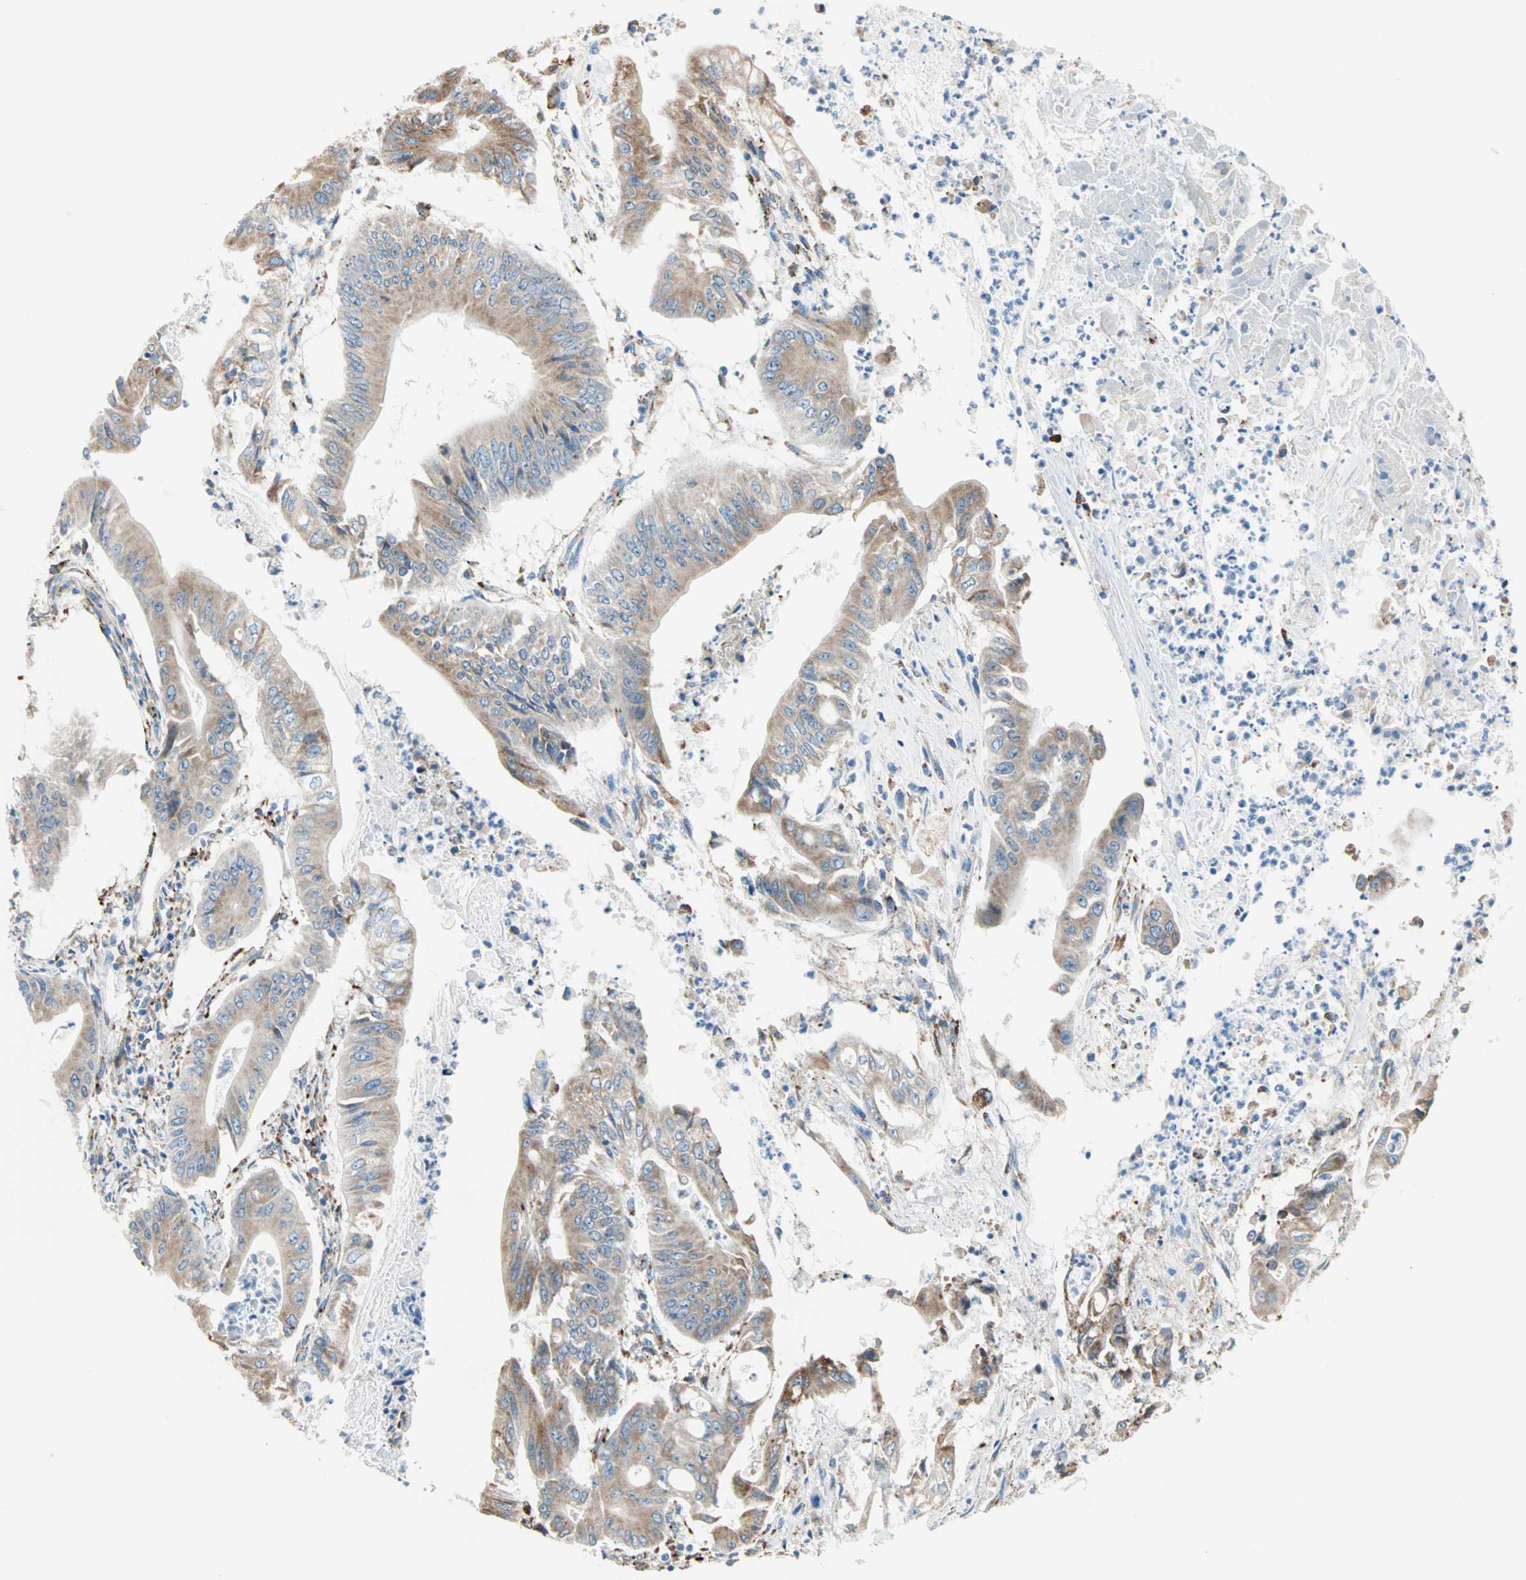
{"staining": {"intensity": "moderate", "quantity": ">75%", "location": "cytoplasmic/membranous"}, "tissue": "pancreatic cancer", "cell_type": "Tumor cells", "image_type": "cancer", "snomed": [{"axis": "morphology", "description": "Normal tissue, NOS"}, {"axis": "topography", "description": "Lymph node"}], "caption": "A brown stain labels moderate cytoplasmic/membranous expression of a protein in pancreatic cancer tumor cells.", "gene": "PLCXD1", "patient": {"sex": "male", "age": 62}}